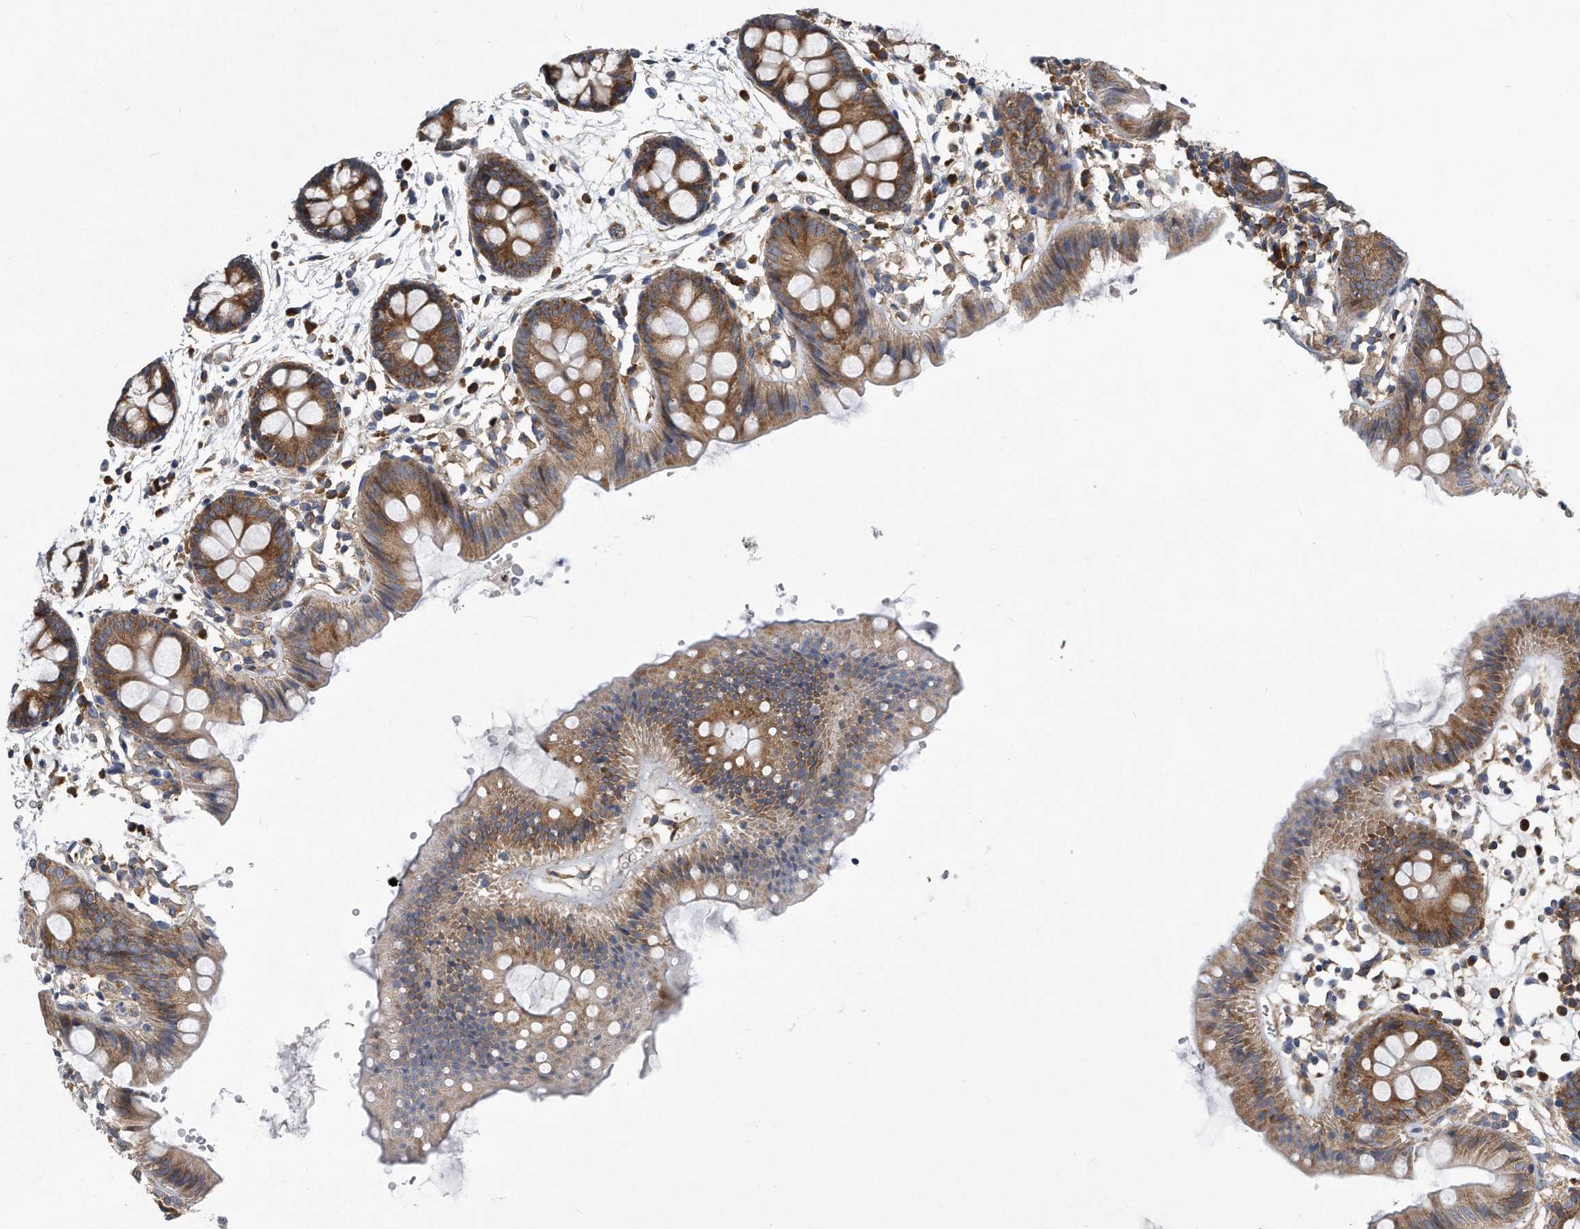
{"staining": {"intensity": "strong", "quantity": ">75%", "location": "cytoplasmic/membranous"}, "tissue": "colon", "cell_type": "Endothelial cells", "image_type": "normal", "snomed": [{"axis": "morphology", "description": "Normal tissue, NOS"}, {"axis": "topography", "description": "Colon"}], "caption": "Endothelial cells reveal high levels of strong cytoplasmic/membranous positivity in approximately >75% of cells in normal human colon. Immunohistochemistry (ihc) stains the protein in brown and the nuclei are stained blue.", "gene": "EIF2B4", "patient": {"sex": "male", "age": 56}}